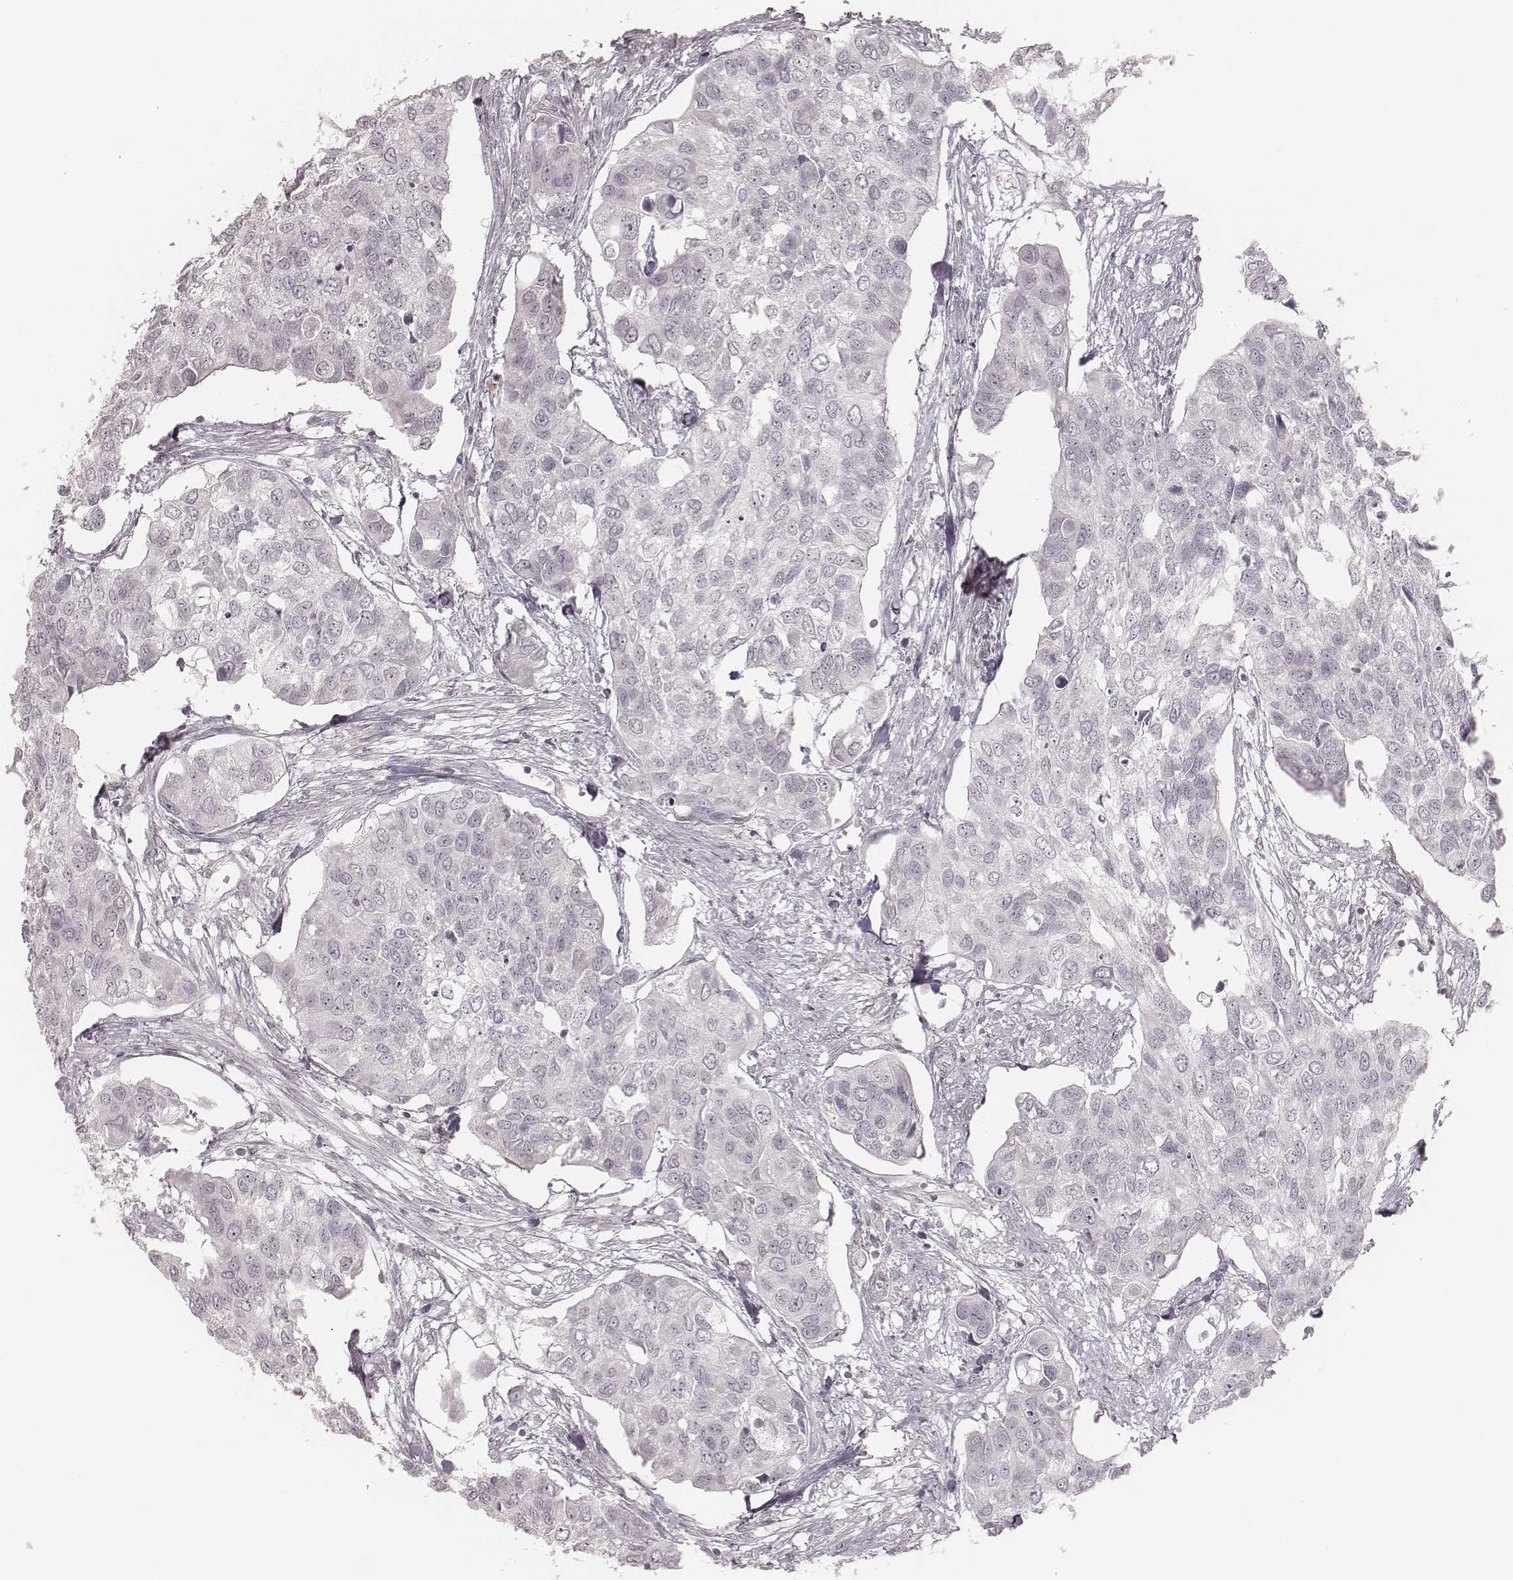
{"staining": {"intensity": "negative", "quantity": "none", "location": "none"}, "tissue": "urothelial cancer", "cell_type": "Tumor cells", "image_type": "cancer", "snomed": [{"axis": "morphology", "description": "Urothelial carcinoma, High grade"}, {"axis": "topography", "description": "Urinary bladder"}], "caption": "There is no significant staining in tumor cells of urothelial cancer.", "gene": "ACACB", "patient": {"sex": "male", "age": 60}}